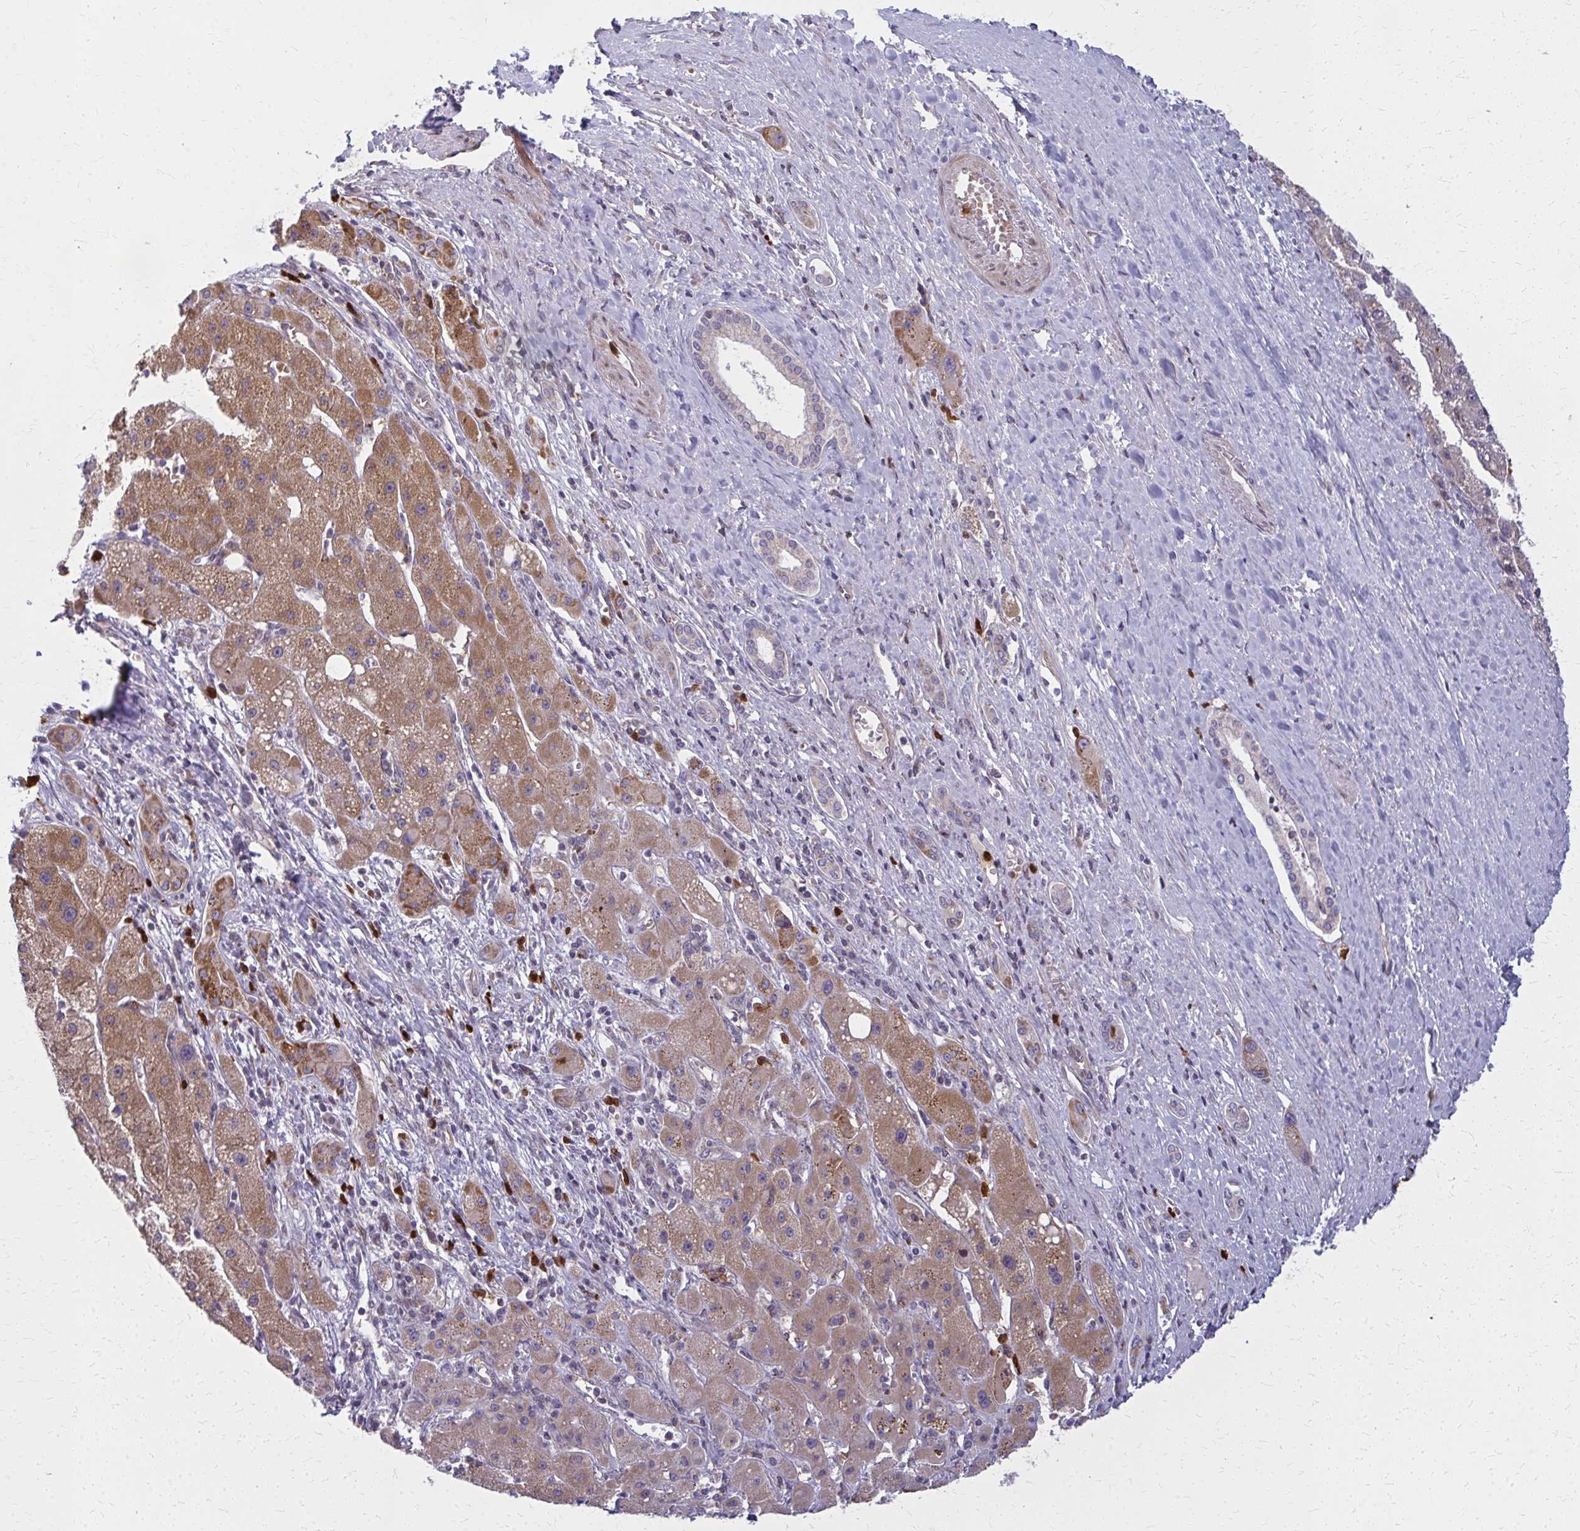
{"staining": {"intensity": "moderate", "quantity": ">75%", "location": "cytoplasmic/membranous"}, "tissue": "liver cancer", "cell_type": "Tumor cells", "image_type": "cancer", "snomed": [{"axis": "morphology", "description": "Carcinoma, Hepatocellular, NOS"}, {"axis": "topography", "description": "Liver"}], "caption": "The histopathology image displays a brown stain indicating the presence of a protein in the cytoplasmic/membranous of tumor cells in liver cancer.", "gene": "MCCC1", "patient": {"sex": "female", "age": 82}}